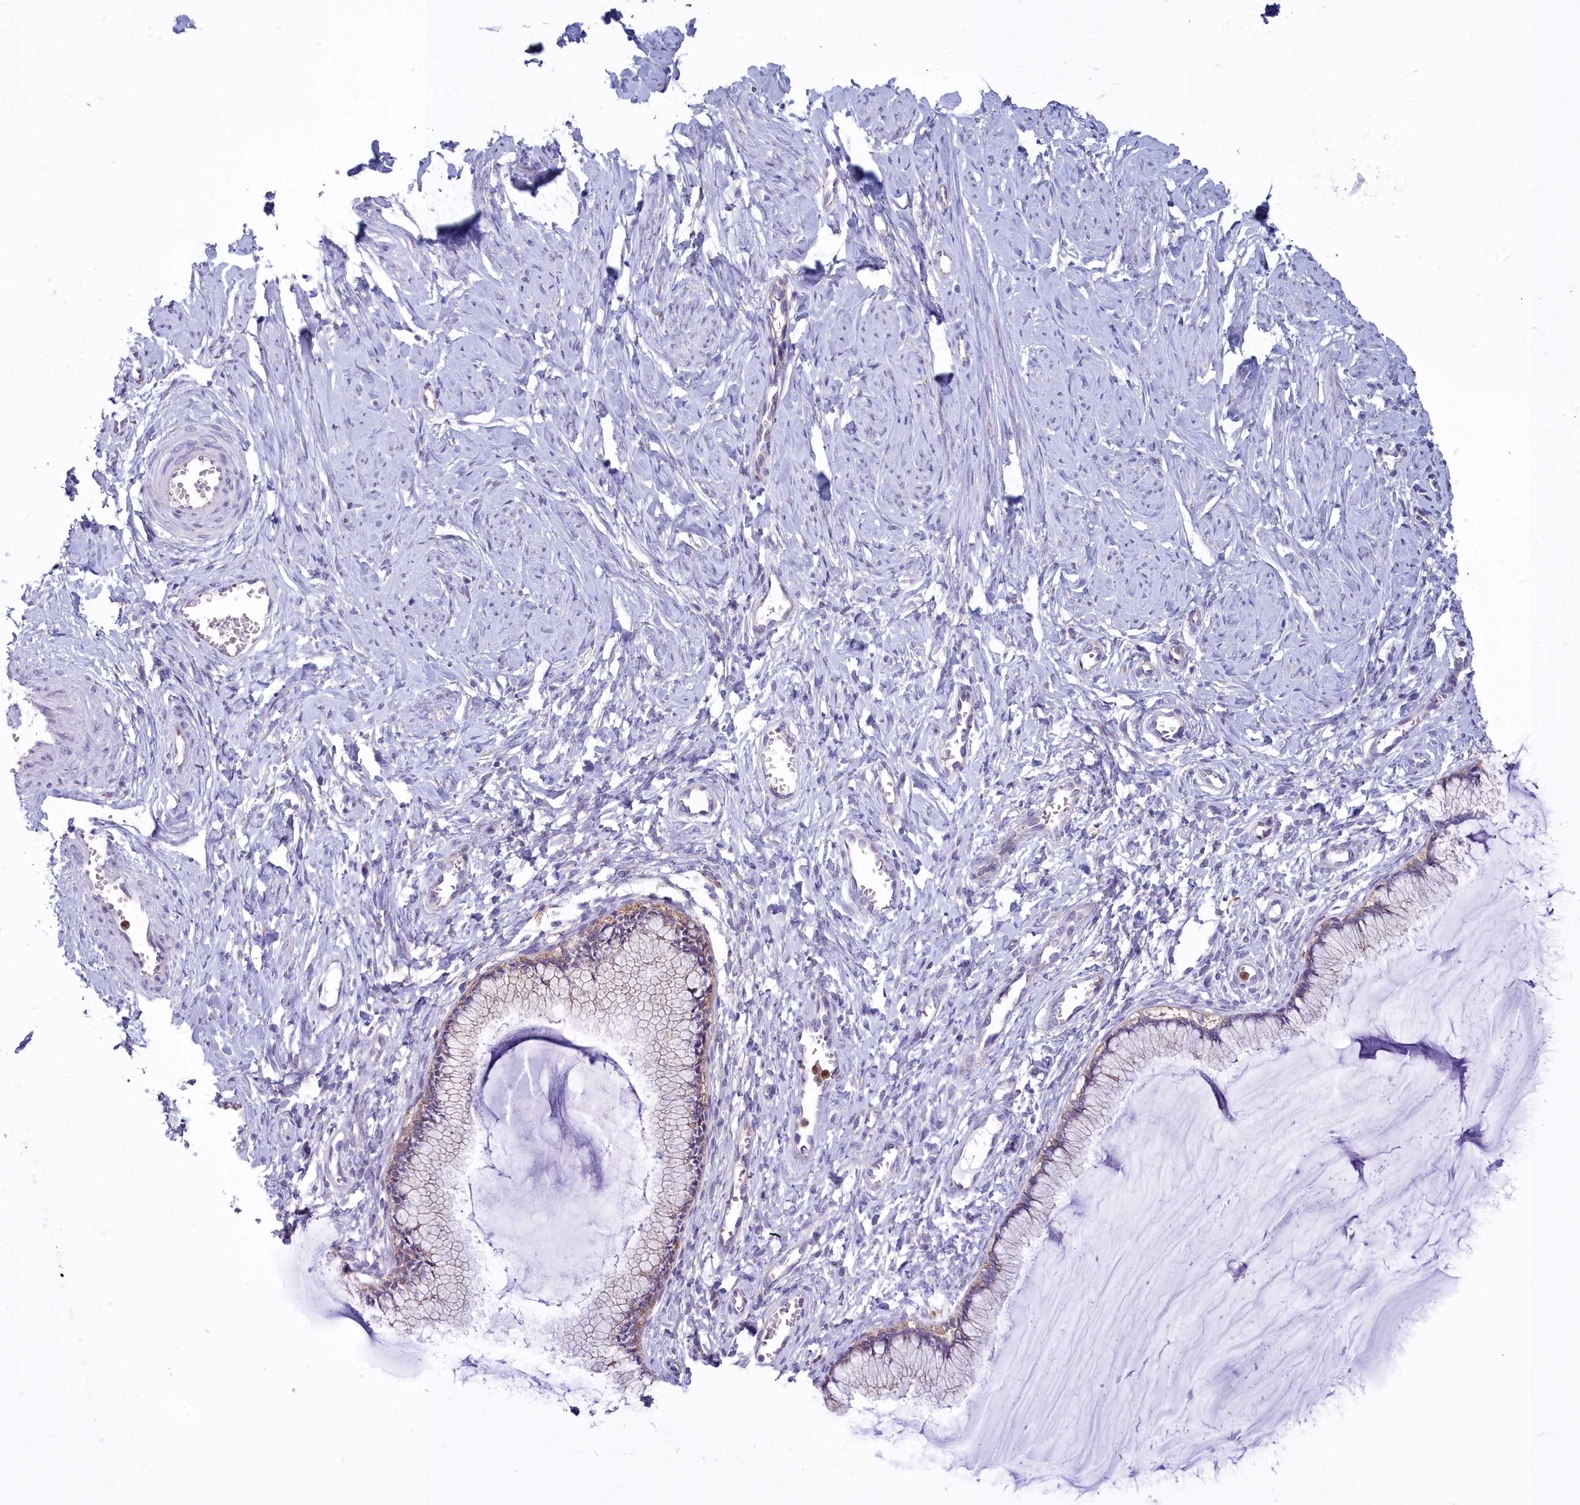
{"staining": {"intensity": "weak", "quantity": "25%-75%", "location": "cytoplasmic/membranous"}, "tissue": "cervix", "cell_type": "Glandular cells", "image_type": "normal", "snomed": [{"axis": "morphology", "description": "Normal tissue, NOS"}, {"axis": "morphology", "description": "Adenocarcinoma, NOS"}, {"axis": "topography", "description": "Cervix"}], "caption": "A micrograph of human cervix stained for a protein shows weak cytoplasmic/membranous brown staining in glandular cells. (IHC, brightfield microscopy, high magnification).", "gene": "HM13", "patient": {"sex": "female", "age": 29}}